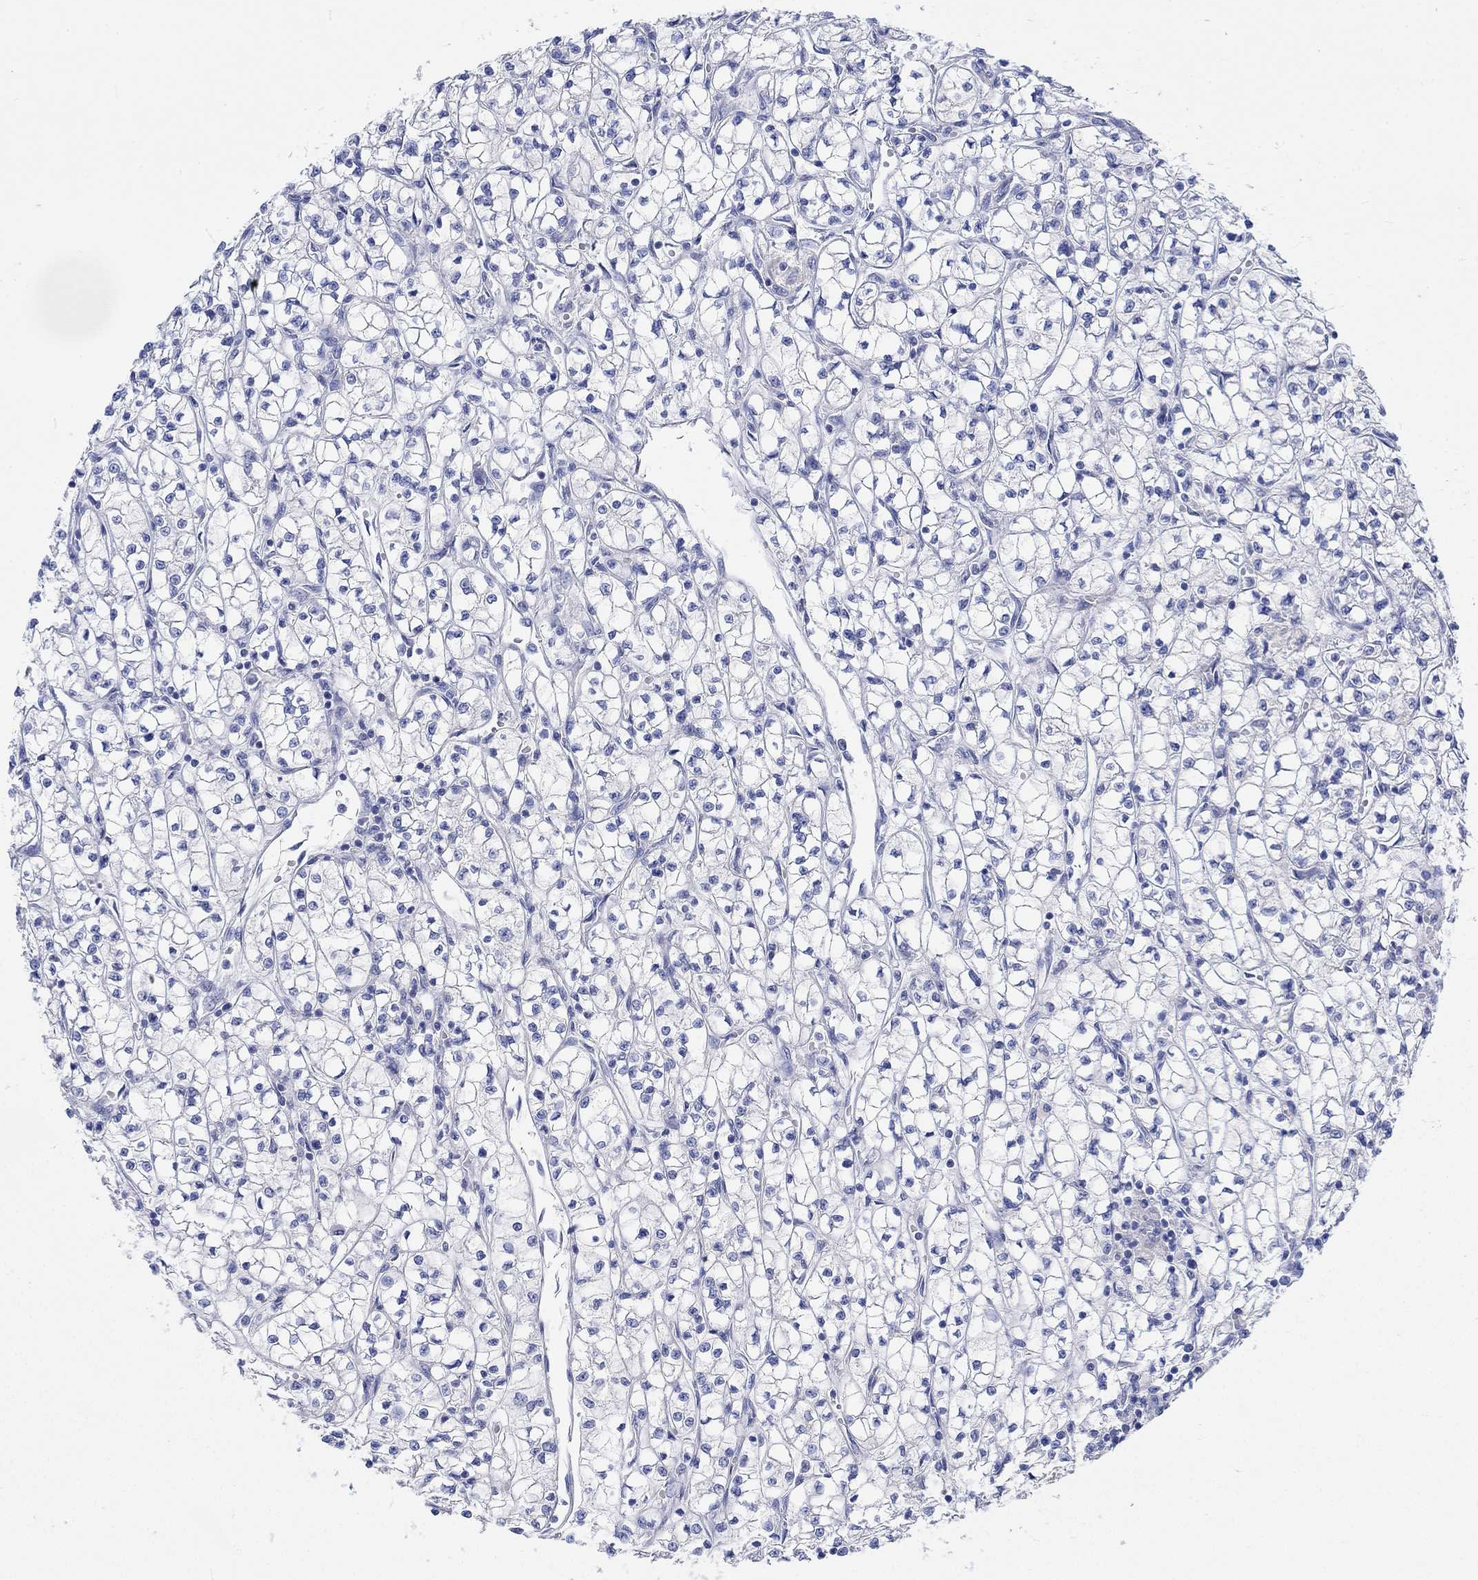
{"staining": {"intensity": "negative", "quantity": "none", "location": "none"}, "tissue": "renal cancer", "cell_type": "Tumor cells", "image_type": "cancer", "snomed": [{"axis": "morphology", "description": "Adenocarcinoma, NOS"}, {"axis": "topography", "description": "Kidney"}], "caption": "Immunohistochemistry micrograph of neoplastic tissue: human renal cancer stained with DAB (3,3'-diaminobenzidine) displays no significant protein staining in tumor cells. (DAB (3,3'-diaminobenzidine) immunohistochemistry with hematoxylin counter stain).", "gene": "REEP6", "patient": {"sex": "female", "age": 64}}